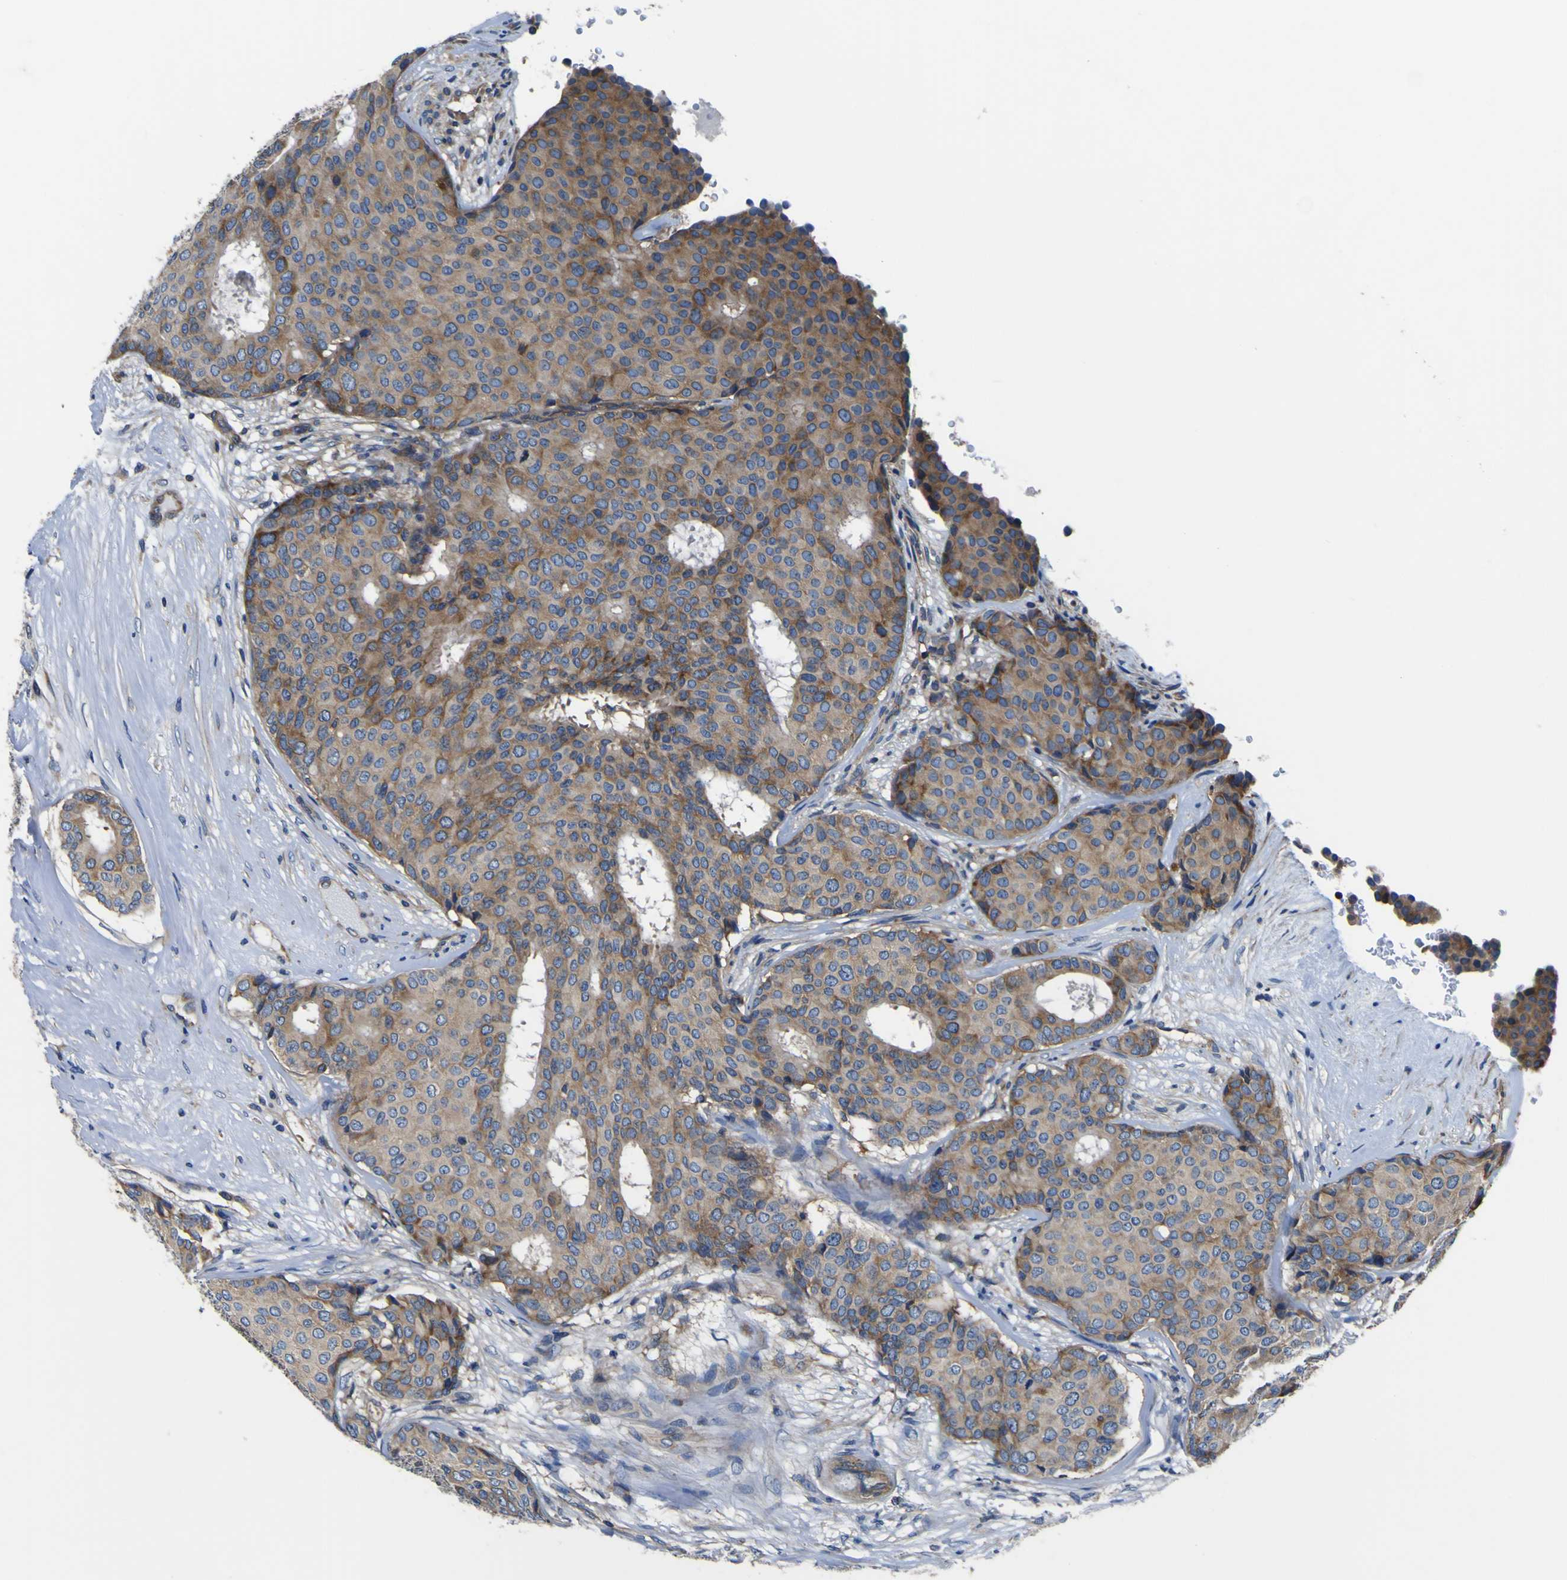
{"staining": {"intensity": "weak", "quantity": ">75%", "location": "cytoplasmic/membranous"}, "tissue": "breast cancer", "cell_type": "Tumor cells", "image_type": "cancer", "snomed": [{"axis": "morphology", "description": "Duct carcinoma"}, {"axis": "topography", "description": "Breast"}], "caption": "Immunohistochemical staining of human invasive ductal carcinoma (breast) exhibits weak cytoplasmic/membranous protein staining in approximately >75% of tumor cells.", "gene": "CNR2", "patient": {"sex": "female", "age": 75}}